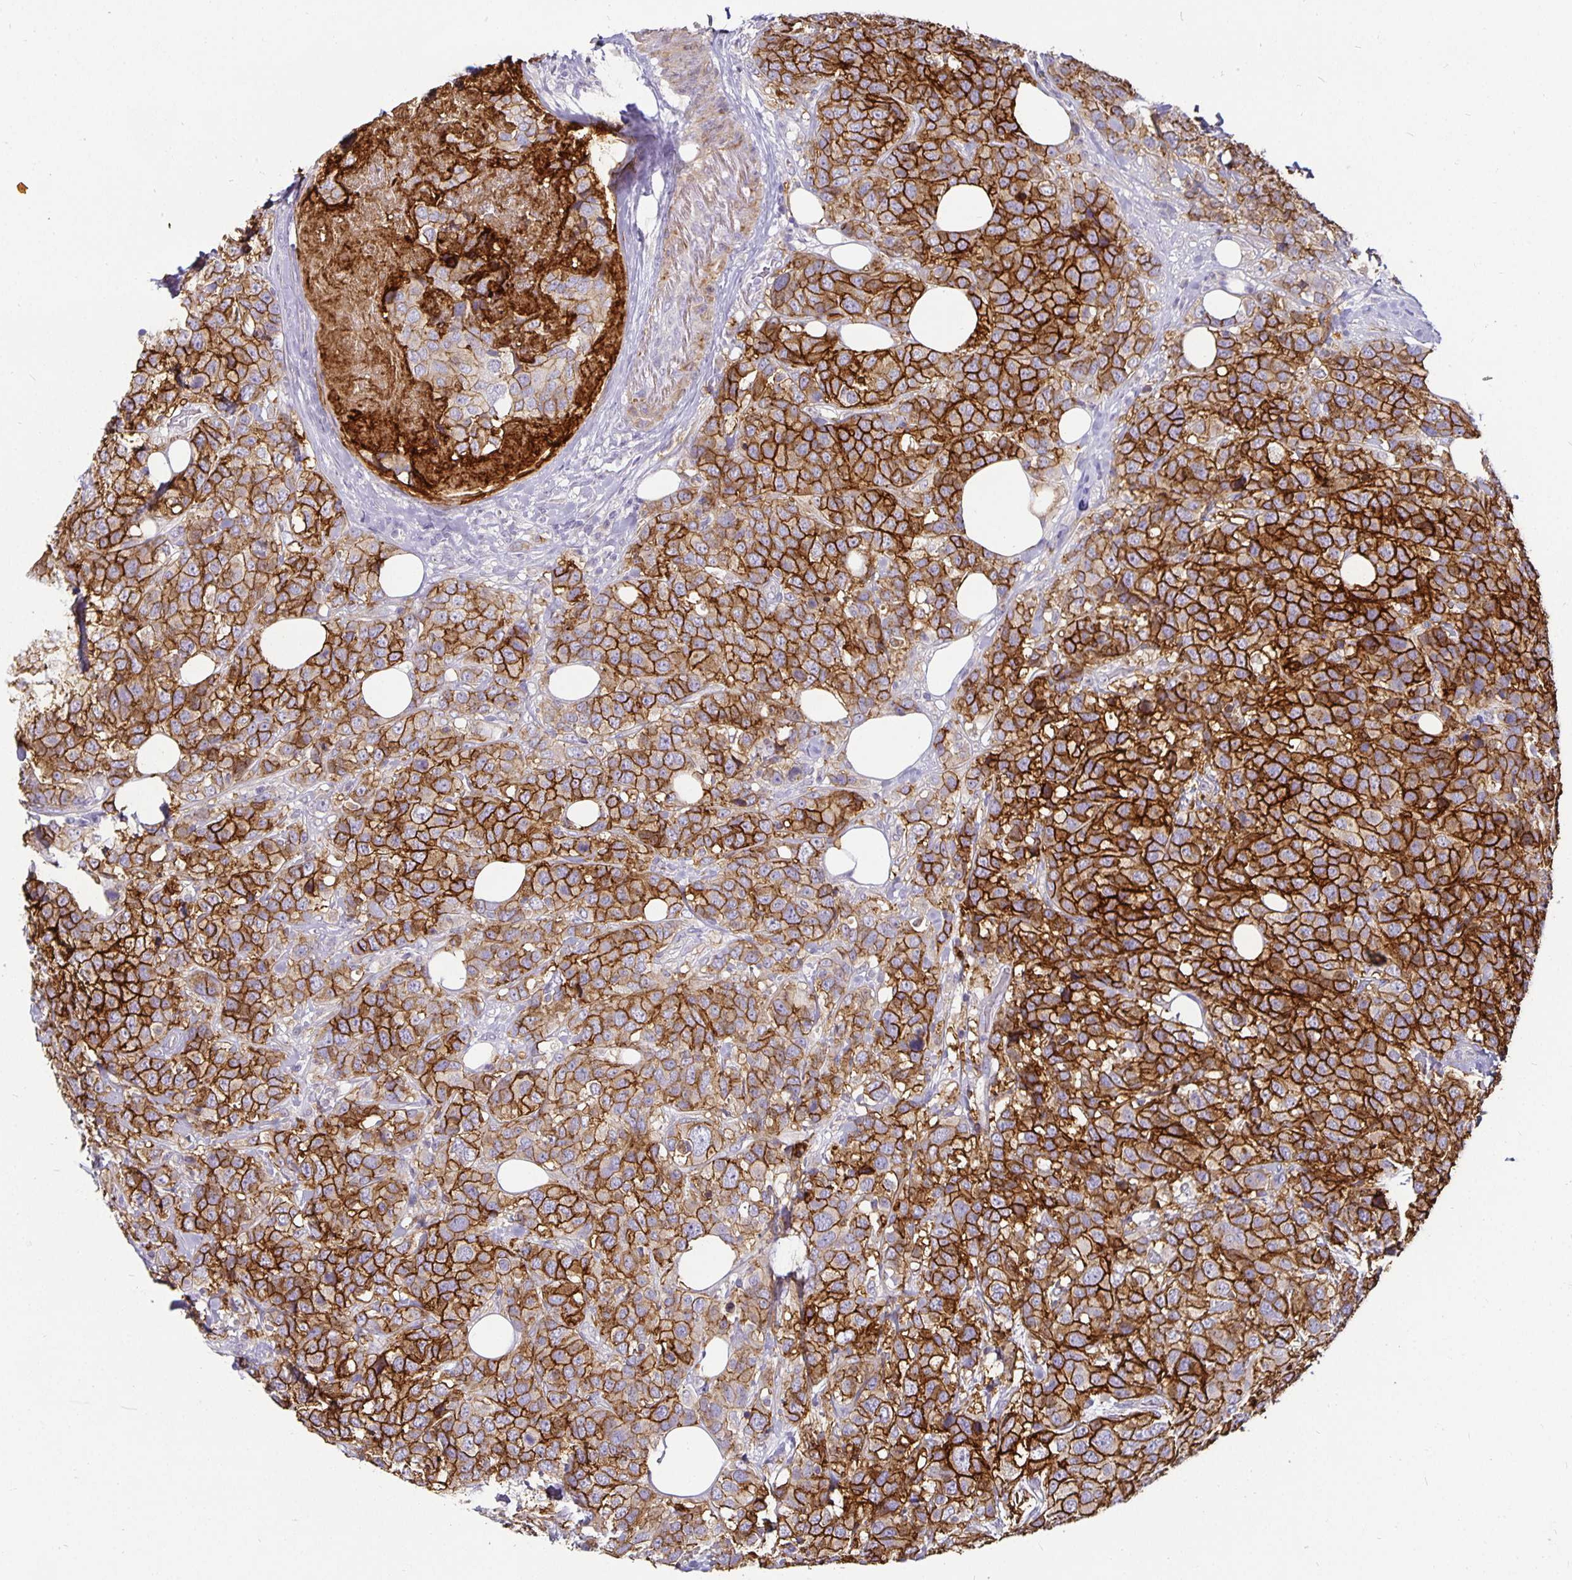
{"staining": {"intensity": "strong", "quantity": ">75%", "location": "cytoplasmic/membranous"}, "tissue": "breast cancer", "cell_type": "Tumor cells", "image_type": "cancer", "snomed": [{"axis": "morphology", "description": "Lobular carcinoma"}, {"axis": "topography", "description": "Breast"}], "caption": "A brown stain shows strong cytoplasmic/membranous expression of a protein in human breast cancer tumor cells.", "gene": "CA12", "patient": {"sex": "female", "age": 59}}